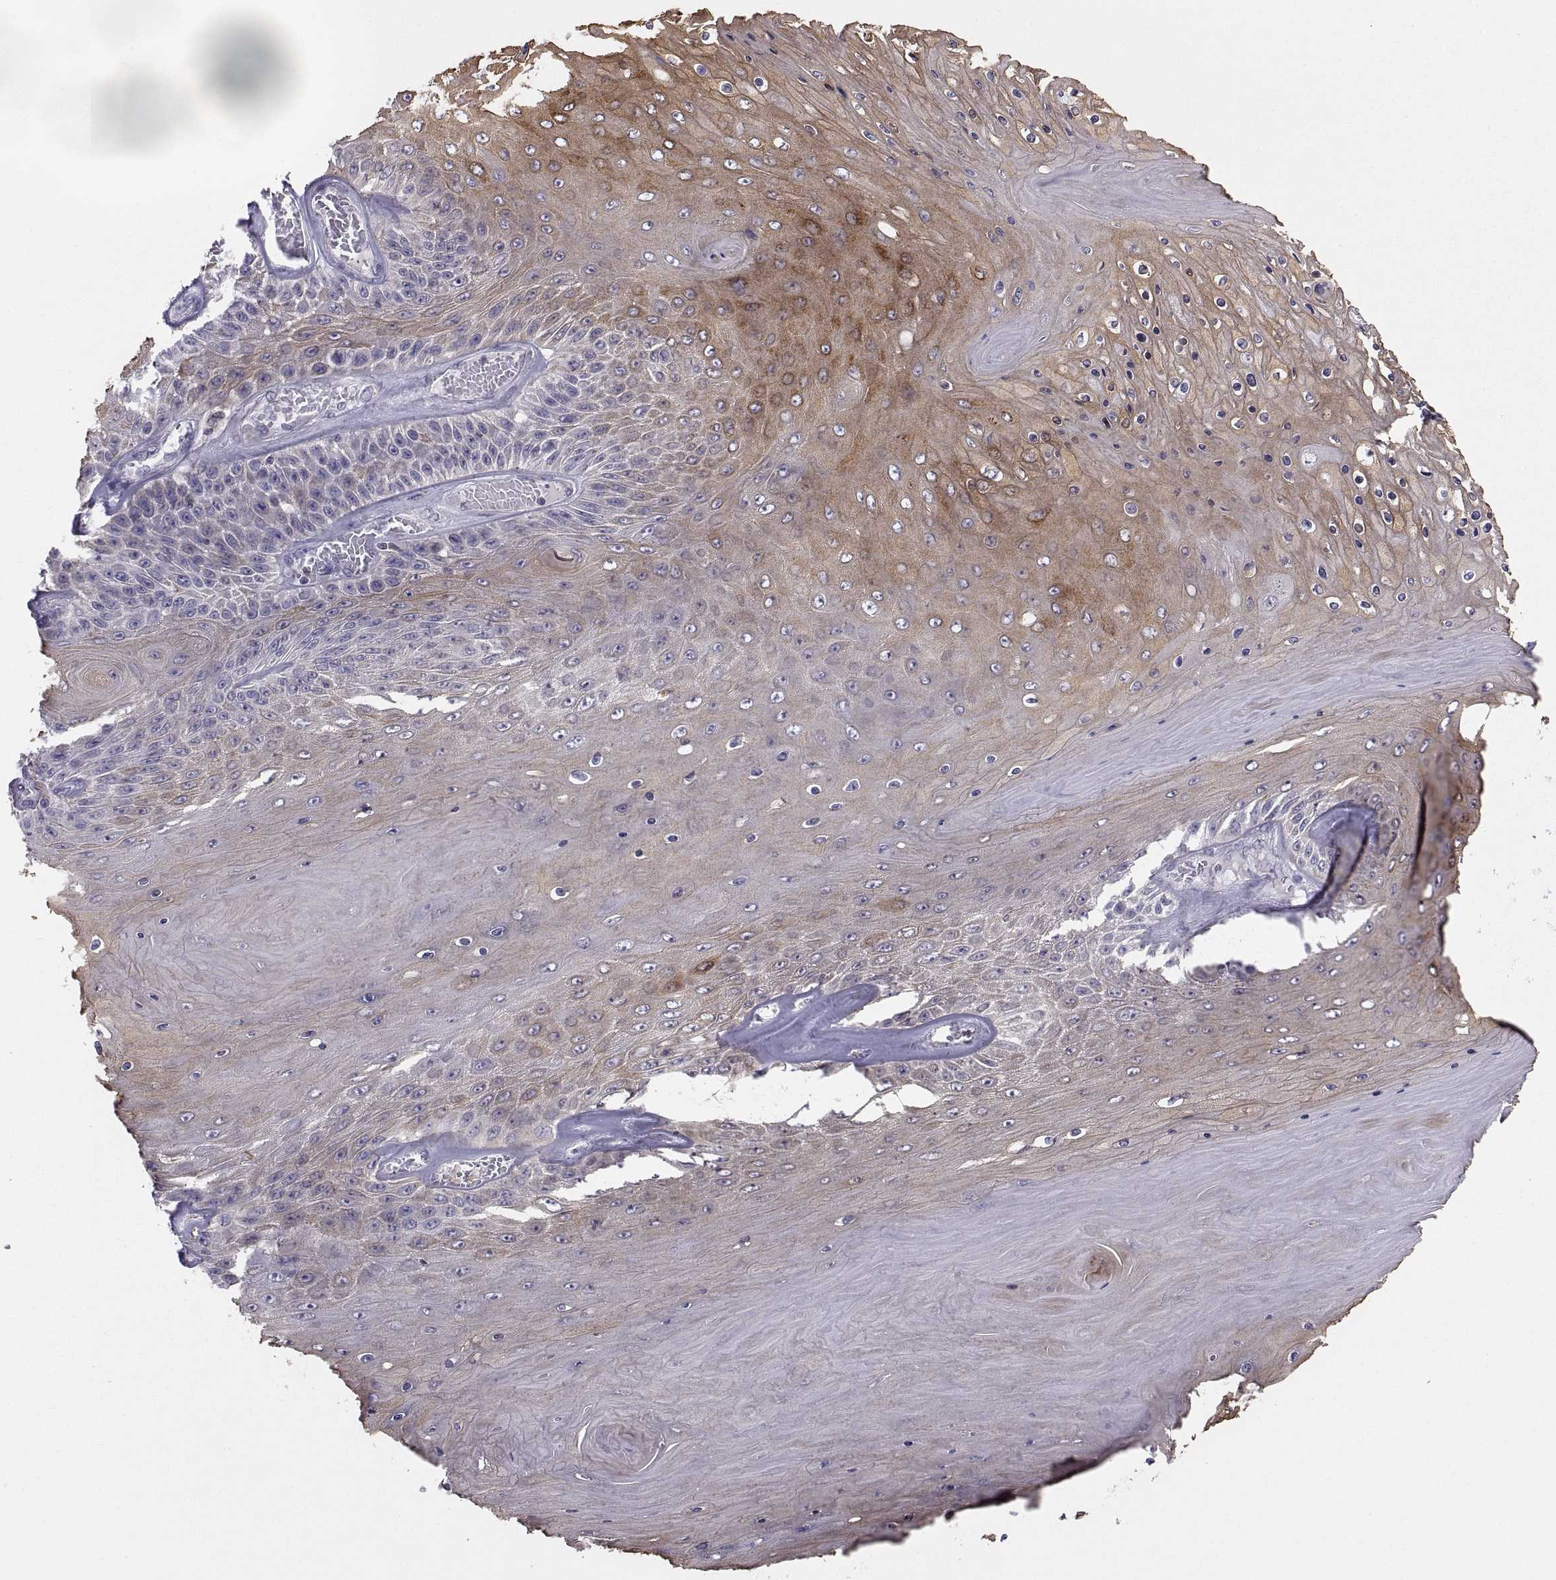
{"staining": {"intensity": "moderate", "quantity": "25%-75%", "location": "cytoplasmic/membranous"}, "tissue": "skin cancer", "cell_type": "Tumor cells", "image_type": "cancer", "snomed": [{"axis": "morphology", "description": "Squamous cell carcinoma, NOS"}, {"axis": "topography", "description": "Skin"}], "caption": "Immunohistochemical staining of skin cancer (squamous cell carcinoma) exhibits medium levels of moderate cytoplasmic/membranous protein expression in approximately 25%-75% of tumor cells. (DAB IHC with brightfield microscopy, high magnification).", "gene": "ERO1A", "patient": {"sex": "male", "age": 62}}